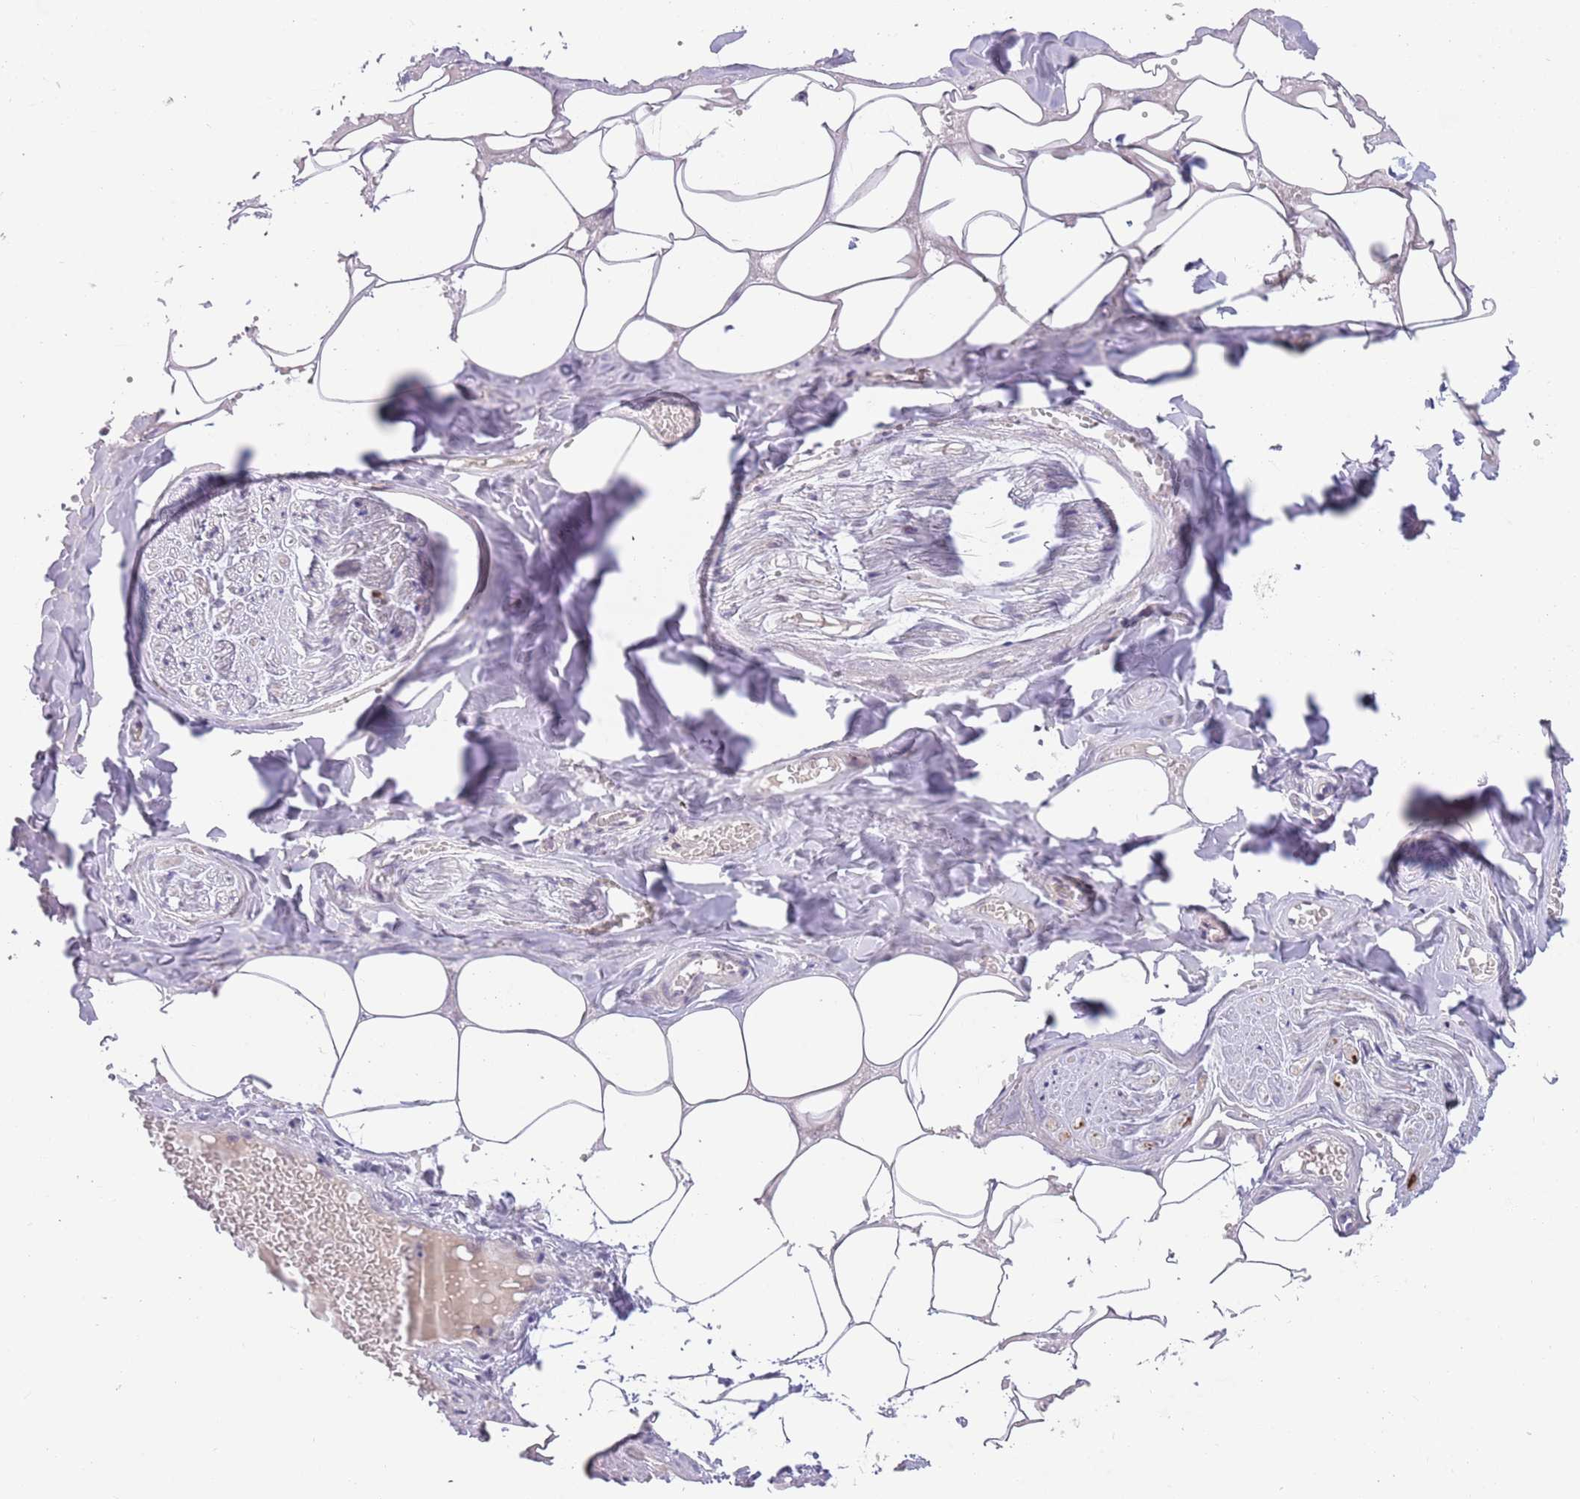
{"staining": {"intensity": "negative", "quantity": "none", "location": "none"}, "tissue": "adipose tissue", "cell_type": "Adipocytes", "image_type": "normal", "snomed": [{"axis": "morphology", "description": "Normal tissue, NOS"}, {"axis": "topography", "description": "Salivary gland"}, {"axis": "topography", "description": "Peripheral nerve tissue"}], "caption": "The image displays no significant expression in adipocytes of adipose tissue.", "gene": "TIMM13", "patient": {"sex": "male", "age": 38}}